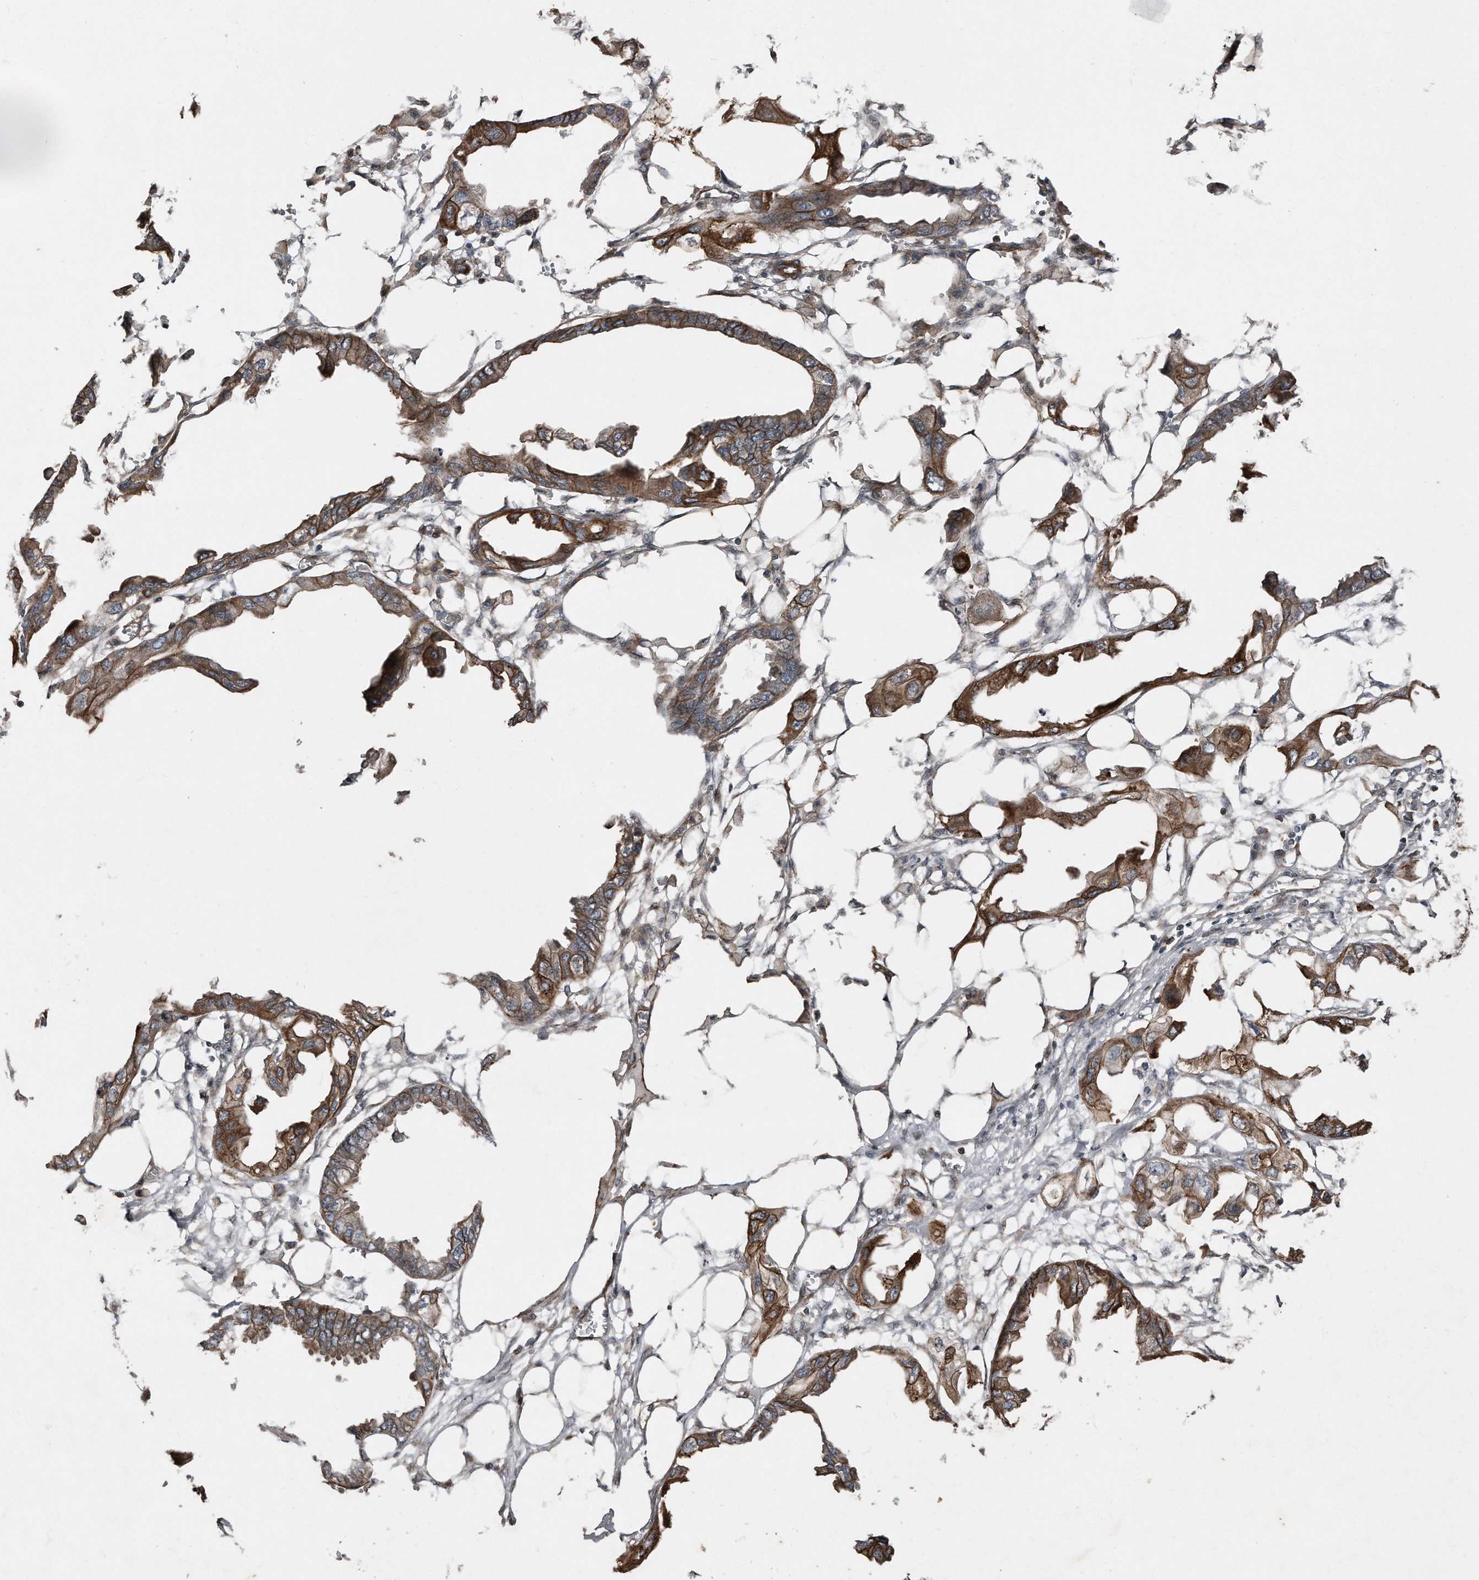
{"staining": {"intensity": "moderate", "quantity": ">75%", "location": "cytoplasmic/membranous"}, "tissue": "endometrial cancer", "cell_type": "Tumor cells", "image_type": "cancer", "snomed": [{"axis": "morphology", "description": "Adenocarcinoma, NOS"}, {"axis": "morphology", "description": "Adenocarcinoma, metastatic, NOS"}, {"axis": "topography", "description": "Adipose tissue"}, {"axis": "topography", "description": "Endometrium"}], "caption": "Endometrial cancer stained with DAB immunohistochemistry shows medium levels of moderate cytoplasmic/membranous expression in about >75% of tumor cells.", "gene": "SNAP47", "patient": {"sex": "female", "age": 67}}